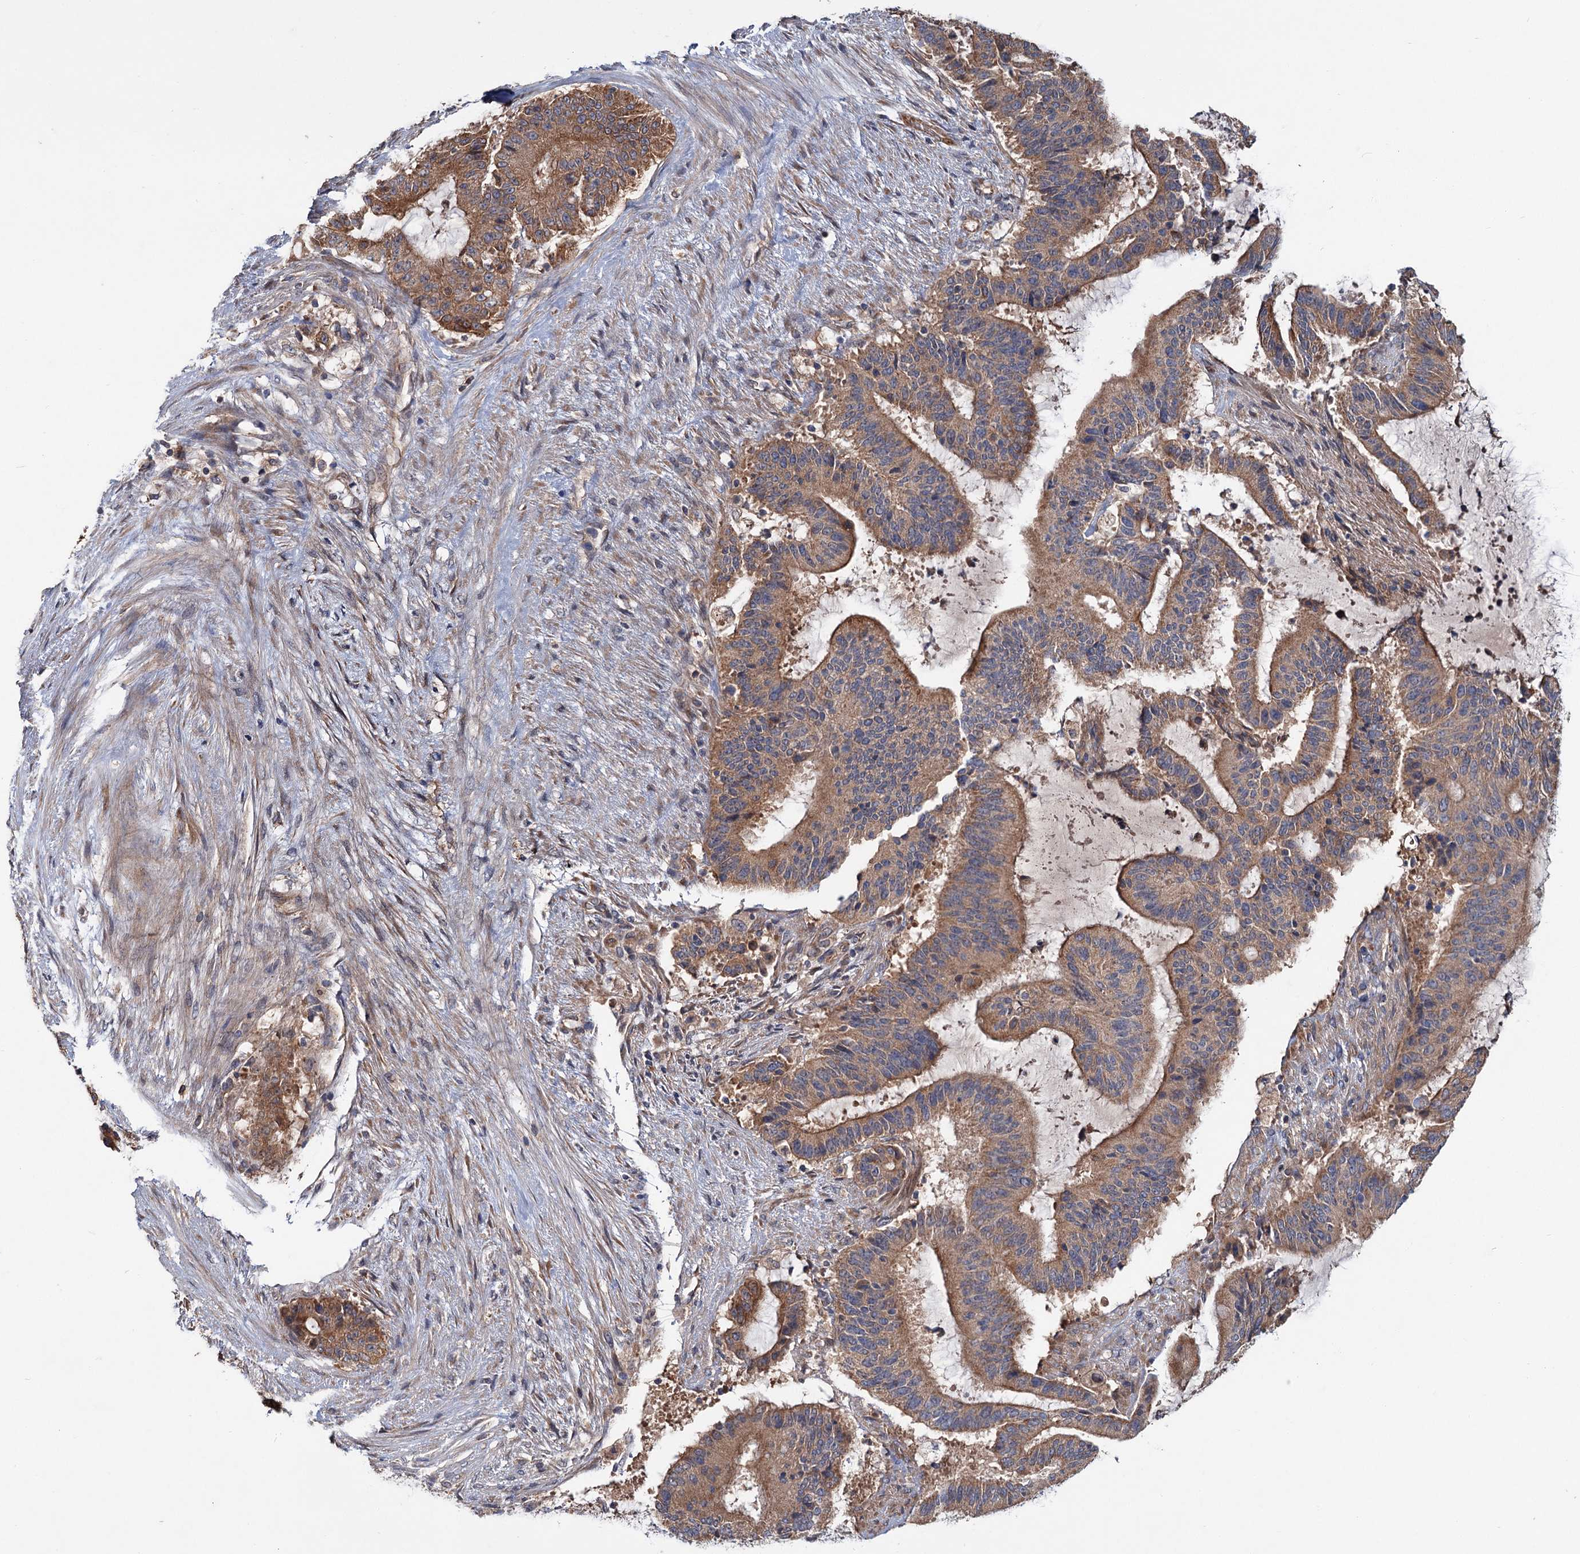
{"staining": {"intensity": "moderate", "quantity": ">75%", "location": "cytoplasmic/membranous"}, "tissue": "liver cancer", "cell_type": "Tumor cells", "image_type": "cancer", "snomed": [{"axis": "morphology", "description": "Normal tissue, NOS"}, {"axis": "morphology", "description": "Cholangiocarcinoma"}, {"axis": "topography", "description": "Liver"}, {"axis": "topography", "description": "Peripheral nerve tissue"}], "caption": "Liver cancer (cholangiocarcinoma) was stained to show a protein in brown. There is medium levels of moderate cytoplasmic/membranous positivity in approximately >75% of tumor cells.", "gene": "MTRR", "patient": {"sex": "female", "age": 73}}